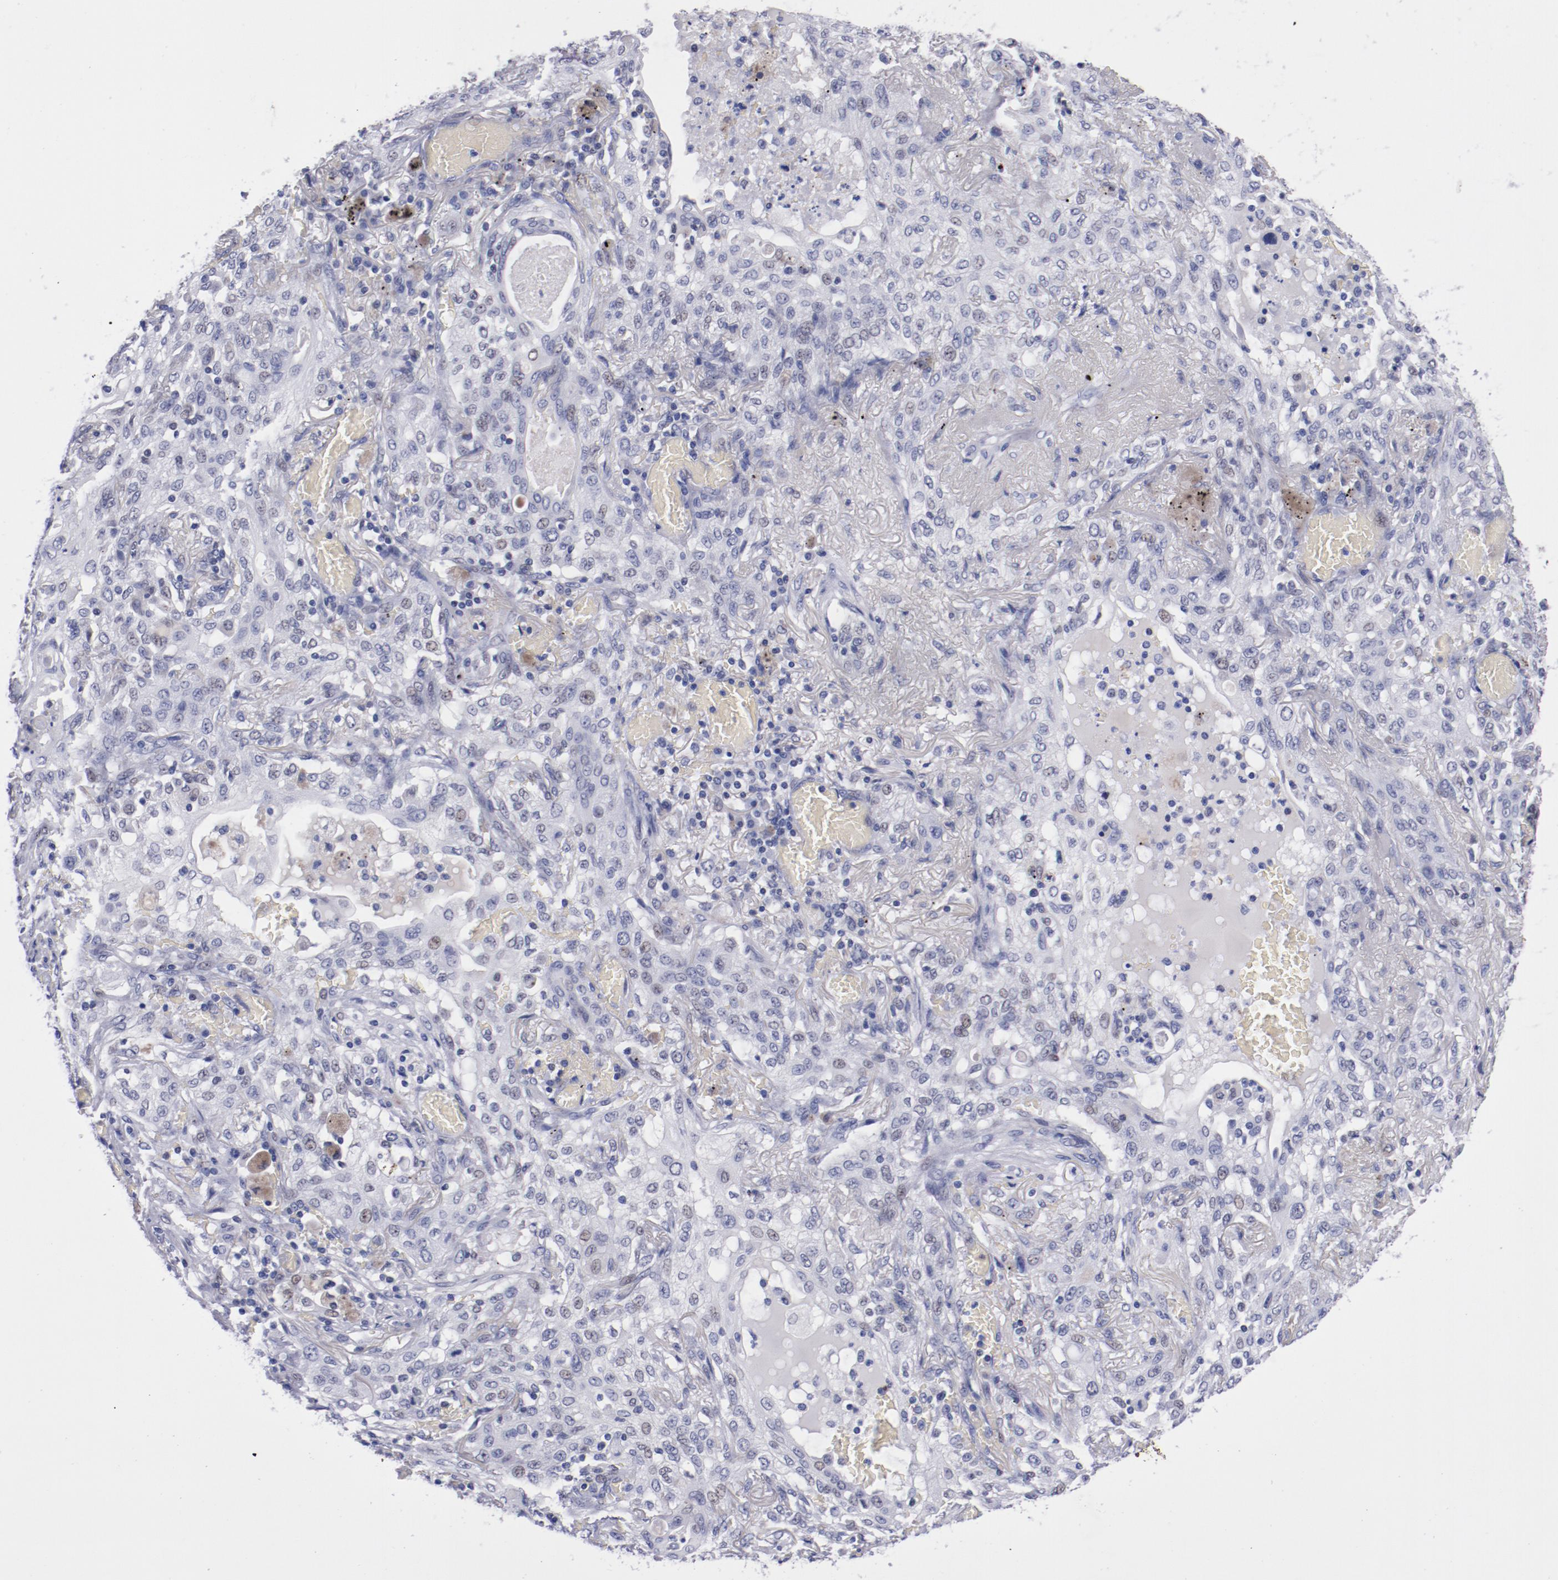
{"staining": {"intensity": "weak", "quantity": "<25%", "location": "nuclear"}, "tissue": "lung cancer", "cell_type": "Tumor cells", "image_type": "cancer", "snomed": [{"axis": "morphology", "description": "Squamous cell carcinoma, NOS"}, {"axis": "topography", "description": "Lung"}], "caption": "Tumor cells show no significant positivity in squamous cell carcinoma (lung).", "gene": "HNF1B", "patient": {"sex": "female", "age": 47}}